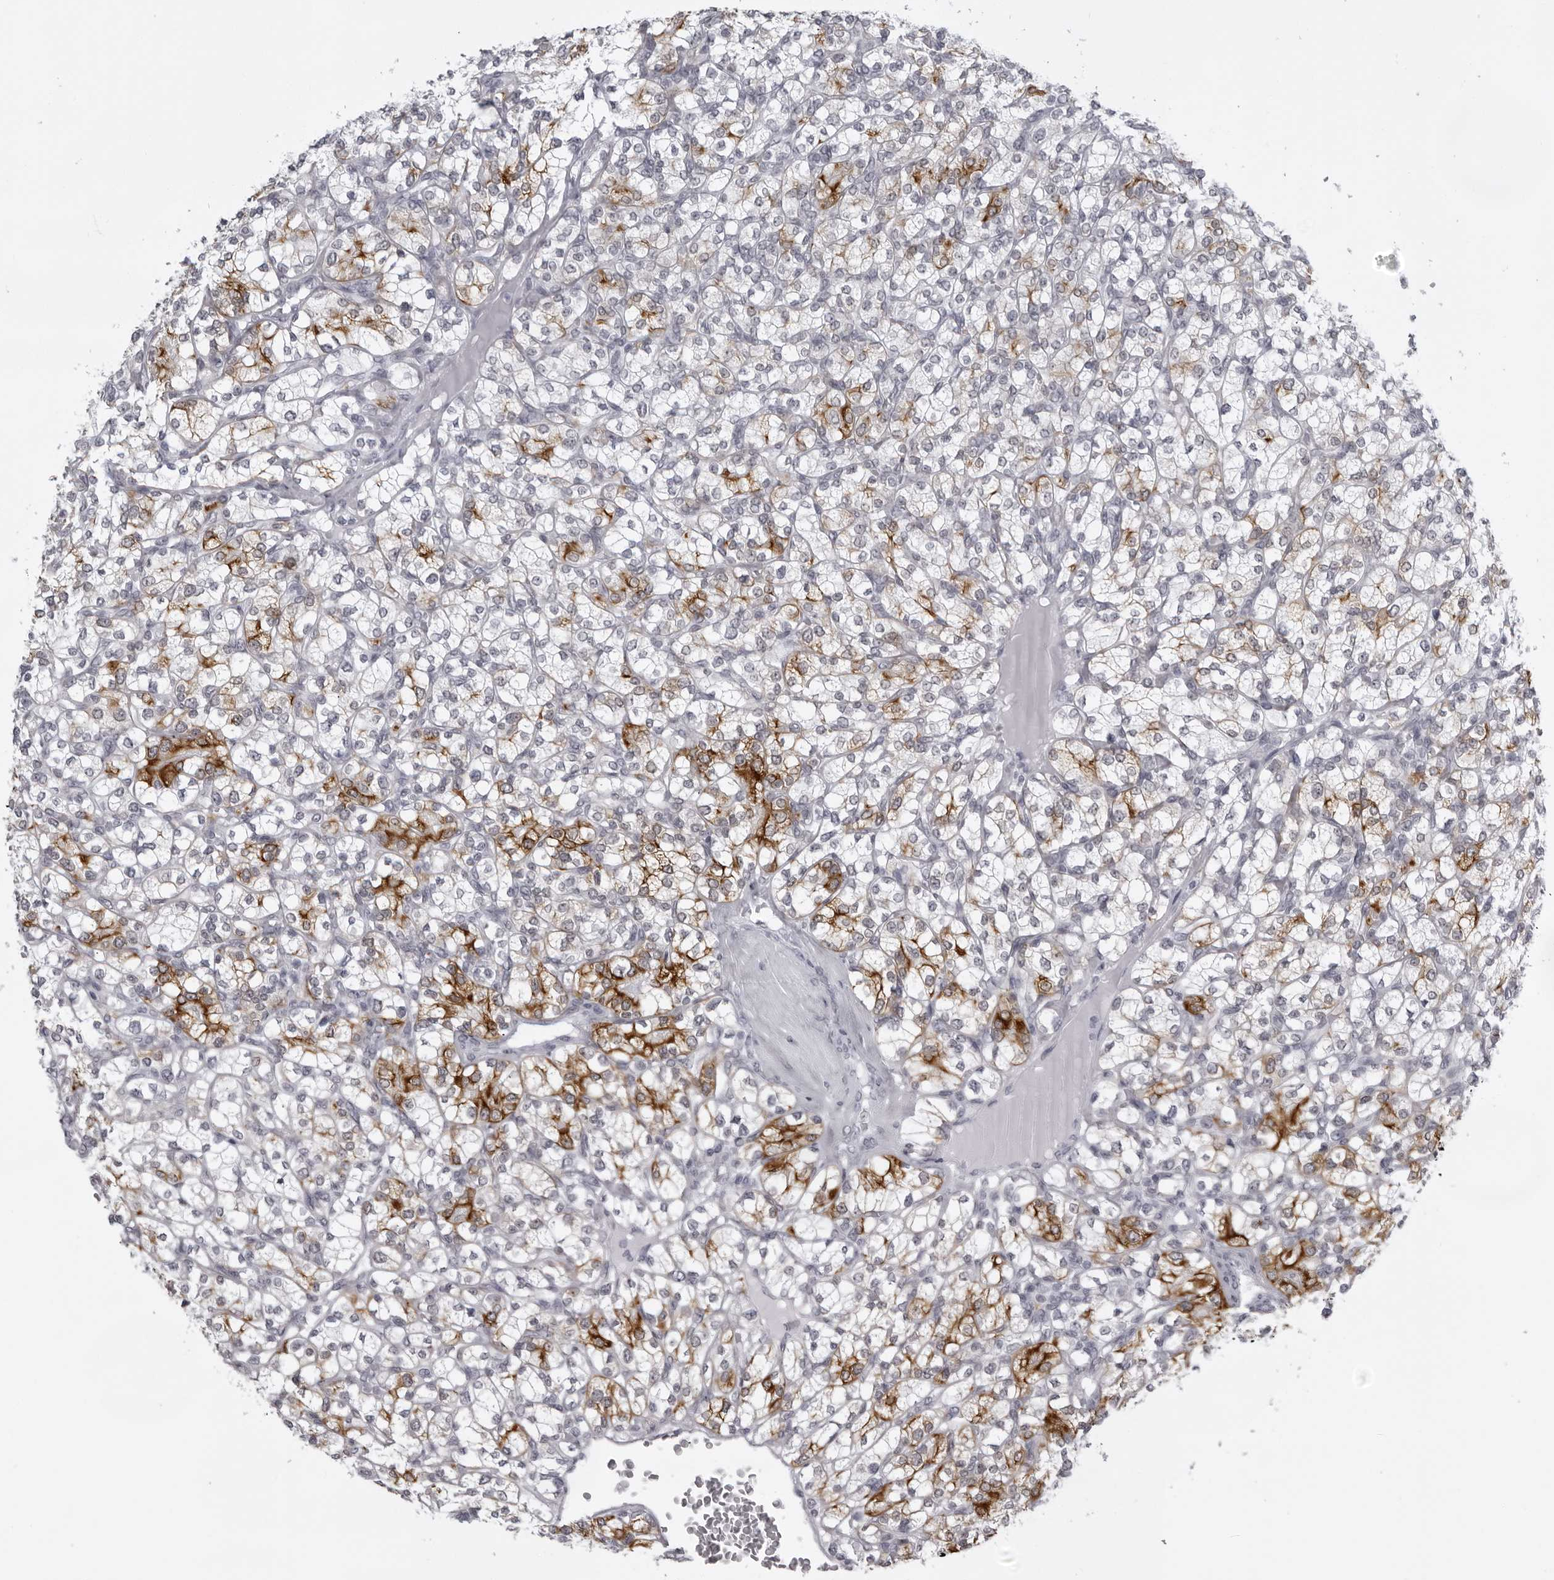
{"staining": {"intensity": "strong", "quantity": "25%-75%", "location": "cytoplasmic/membranous"}, "tissue": "renal cancer", "cell_type": "Tumor cells", "image_type": "cancer", "snomed": [{"axis": "morphology", "description": "Adenocarcinoma, NOS"}, {"axis": "topography", "description": "Kidney"}], "caption": "The micrograph exhibits staining of renal adenocarcinoma, revealing strong cytoplasmic/membranous protein positivity (brown color) within tumor cells. The staining was performed using DAB (3,3'-diaminobenzidine), with brown indicating positive protein expression. Nuclei are stained blue with hematoxylin.", "gene": "UROD", "patient": {"sex": "male", "age": 77}}